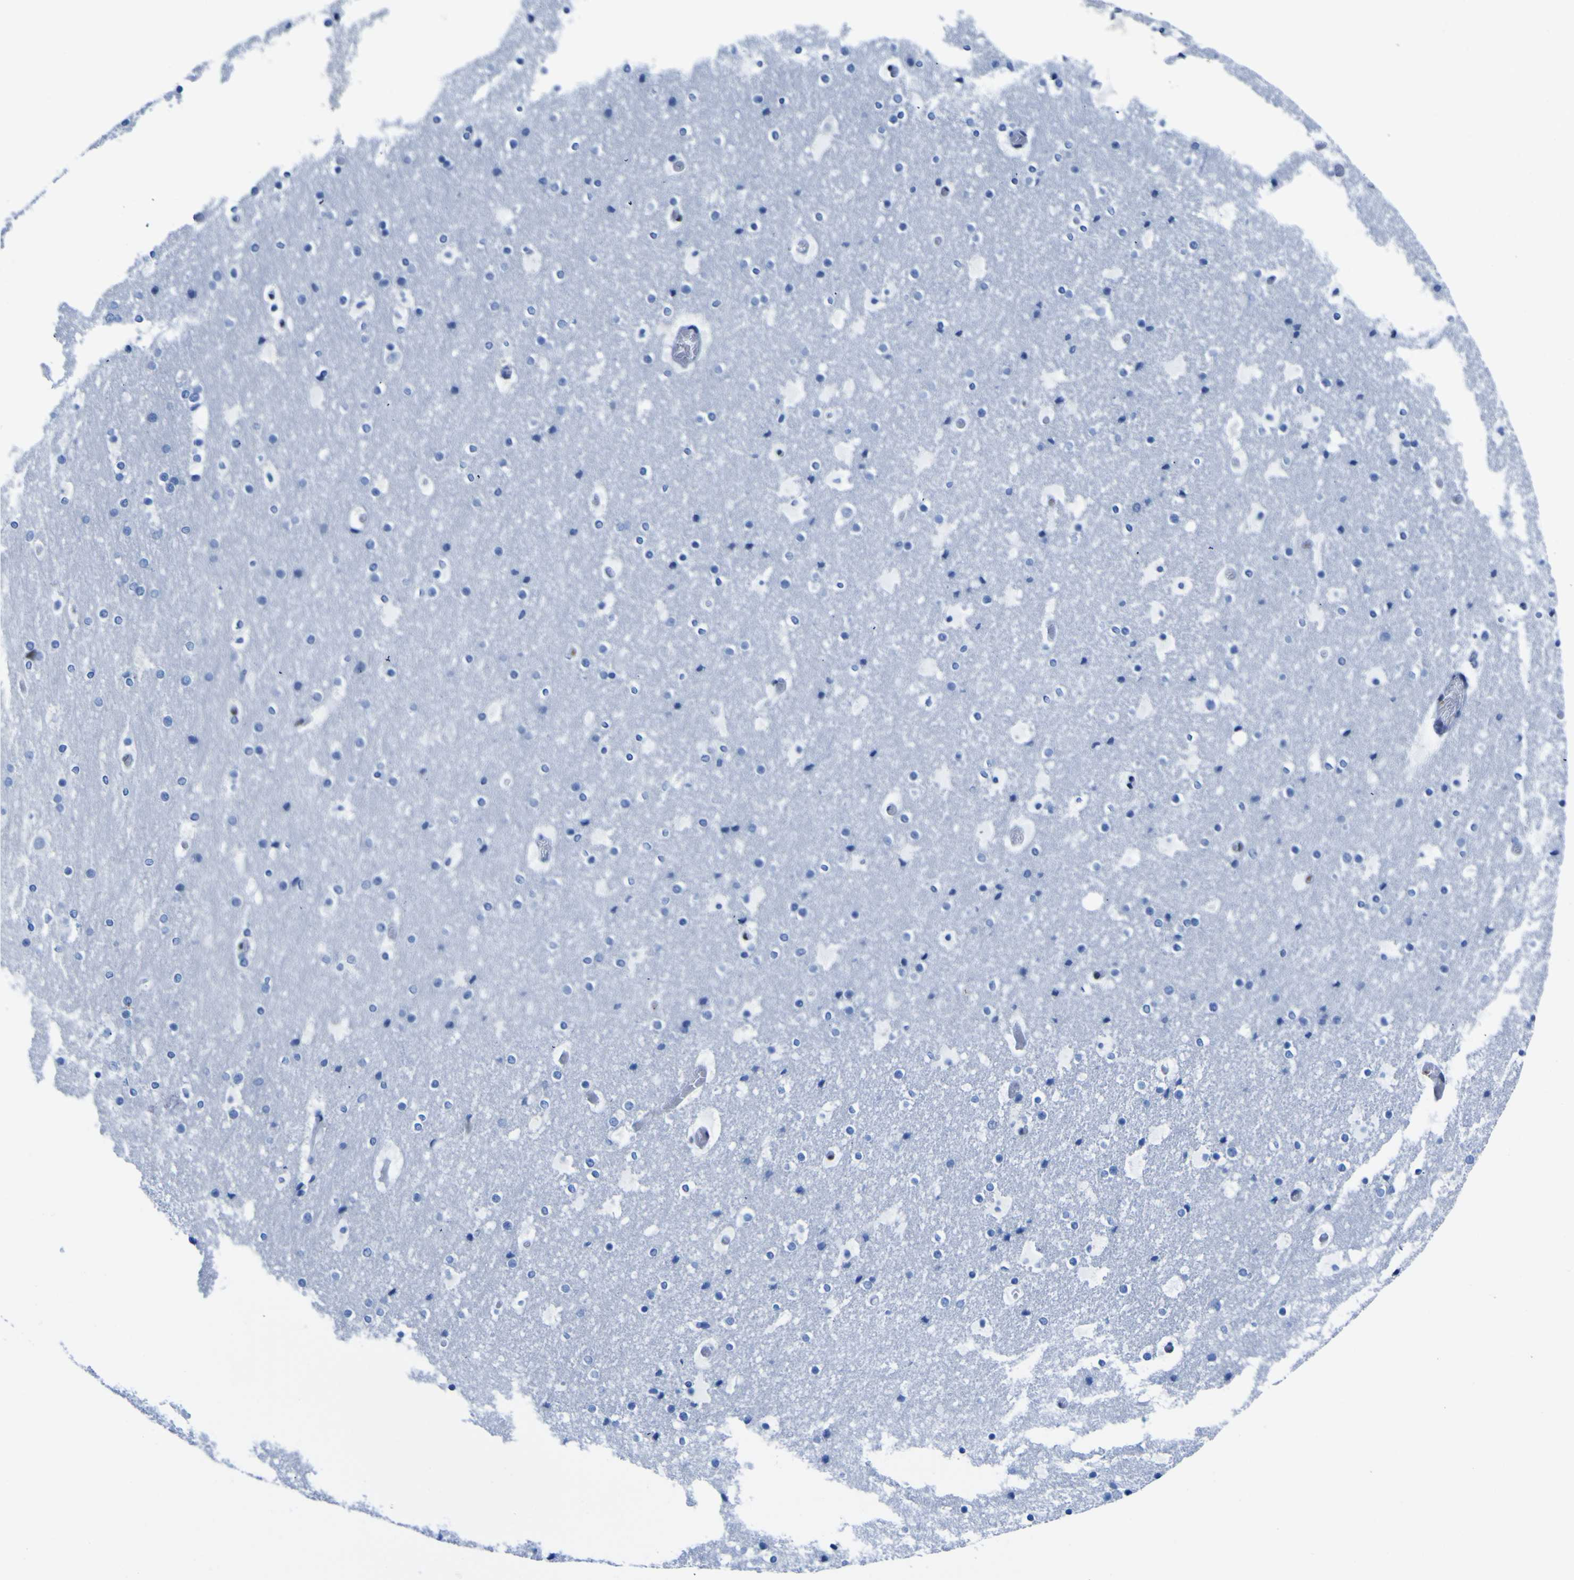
{"staining": {"intensity": "negative", "quantity": "none", "location": "none"}, "tissue": "cerebral cortex", "cell_type": "Endothelial cells", "image_type": "normal", "snomed": [{"axis": "morphology", "description": "Normal tissue, NOS"}, {"axis": "topography", "description": "Cerebral cortex"}], "caption": "Immunohistochemical staining of unremarkable cerebral cortex exhibits no significant staining in endothelial cells.", "gene": "DACH1", "patient": {"sex": "male", "age": 57}}